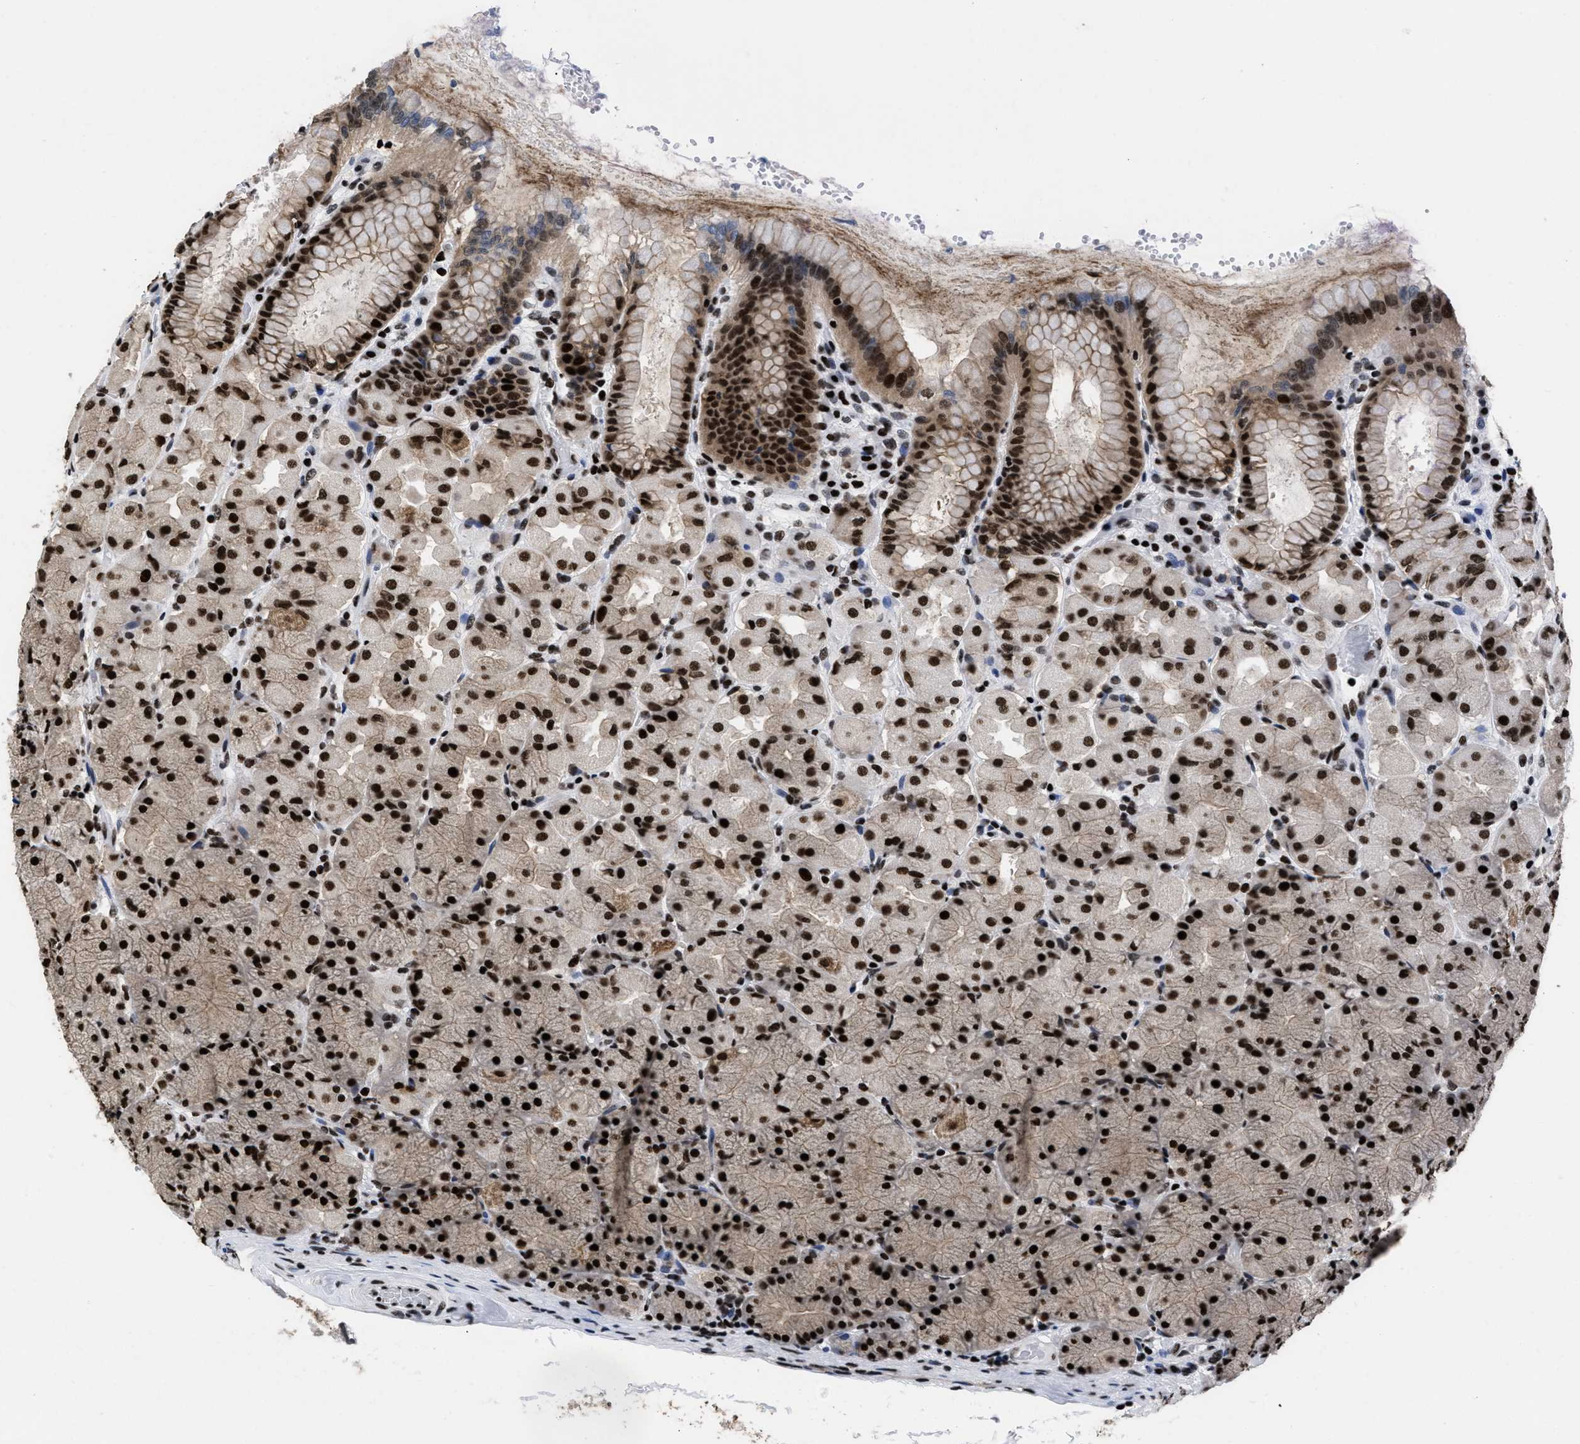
{"staining": {"intensity": "strong", "quantity": ">75%", "location": "cytoplasmic/membranous,nuclear"}, "tissue": "stomach", "cell_type": "Glandular cells", "image_type": "normal", "snomed": [{"axis": "morphology", "description": "Normal tissue, NOS"}, {"axis": "topography", "description": "Stomach, upper"}], "caption": "Protein expression analysis of unremarkable stomach reveals strong cytoplasmic/membranous,nuclear staining in about >75% of glandular cells.", "gene": "CALHM3", "patient": {"sex": "female", "age": 56}}